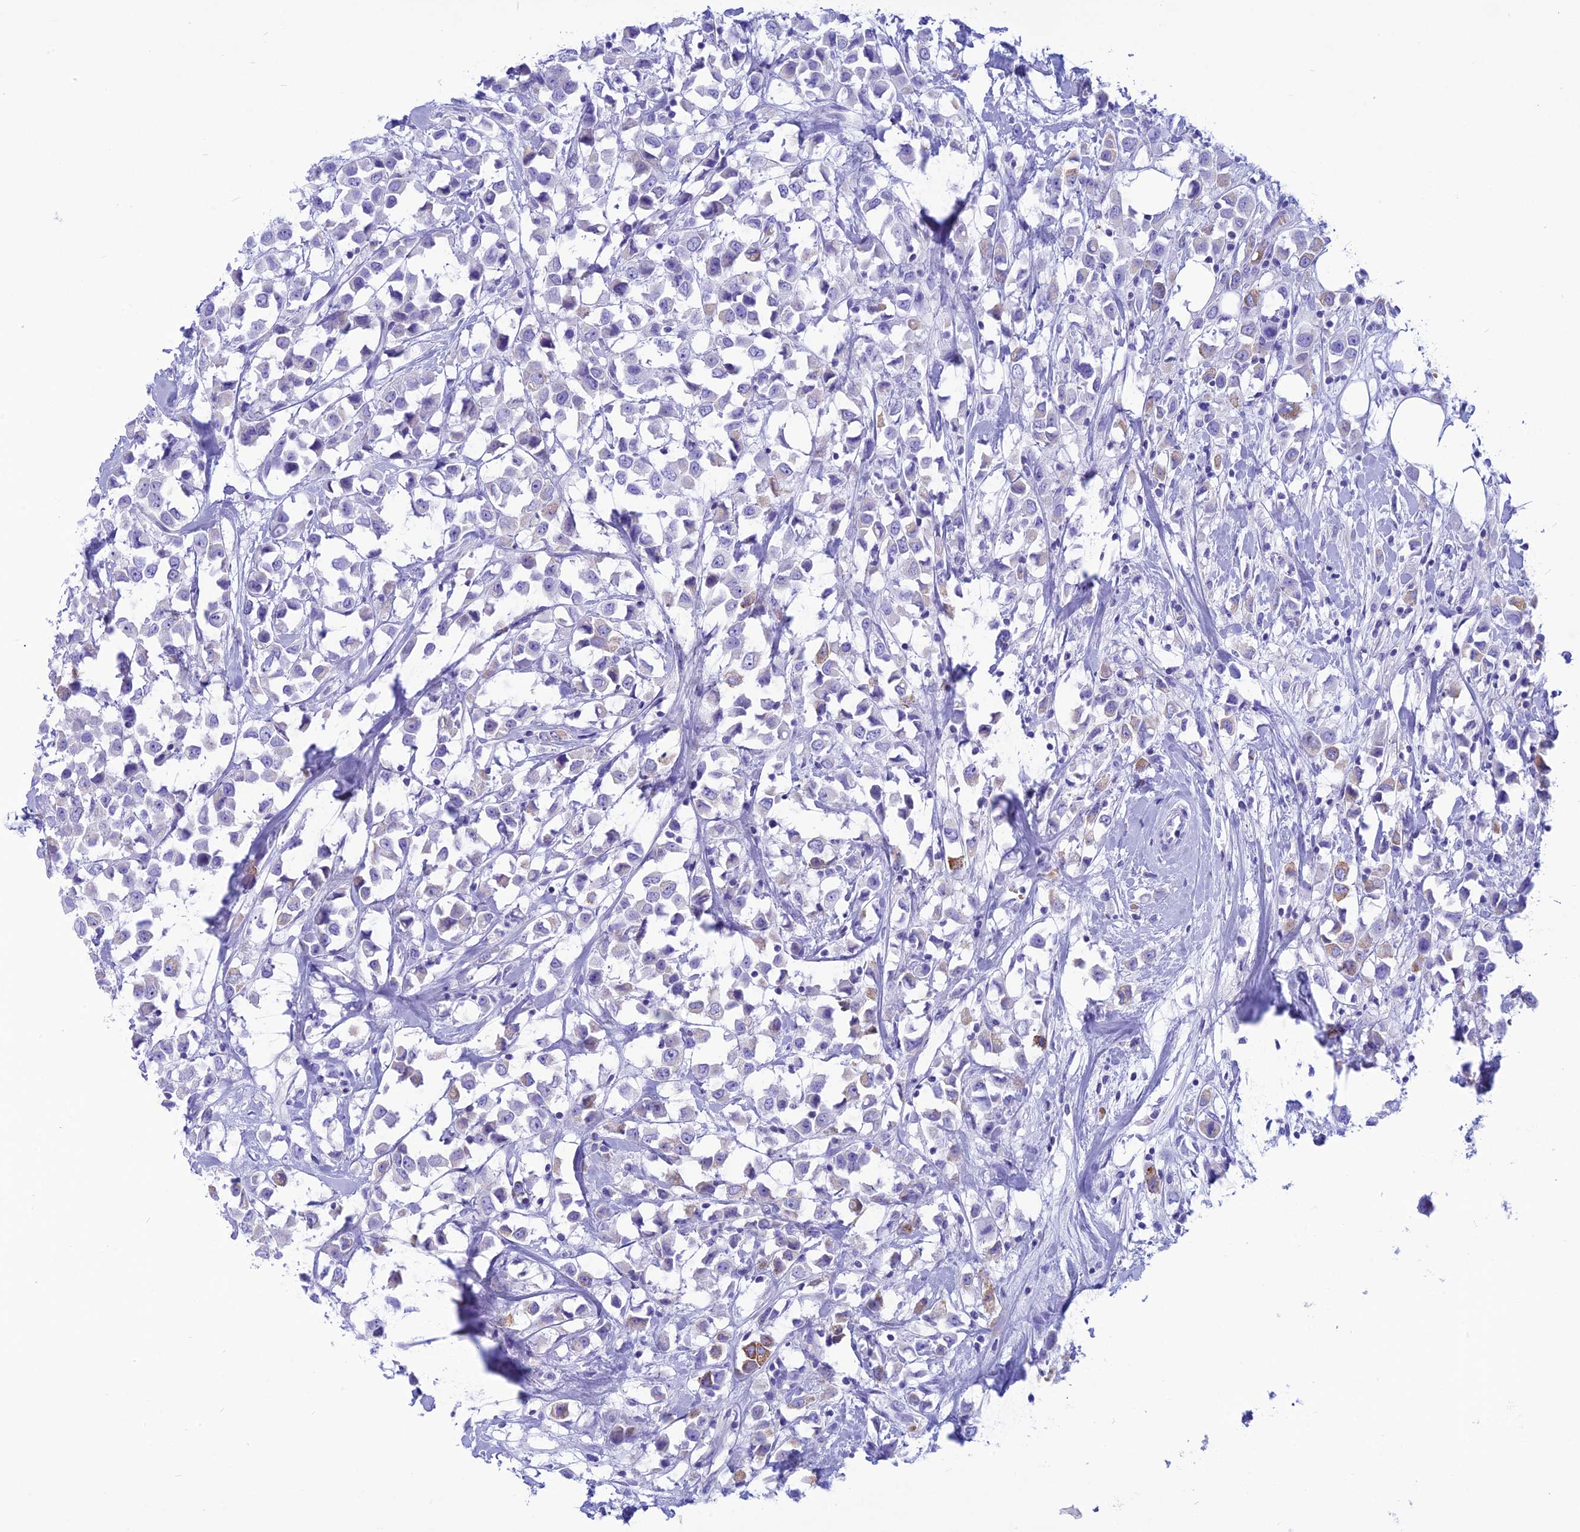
{"staining": {"intensity": "moderate", "quantity": "<25%", "location": "cytoplasmic/membranous"}, "tissue": "breast cancer", "cell_type": "Tumor cells", "image_type": "cancer", "snomed": [{"axis": "morphology", "description": "Duct carcinoma"}, {"axis": "topography", "description": "Breast"}], "caption": "Brown immunohistochemical staining in breast cancer exhibits moderate cytoplasmic/membranous positivity in approximately <25% of tumor cells.", "gene": "GLYATL1", "patient": {"sex": "female", "age": 61}}